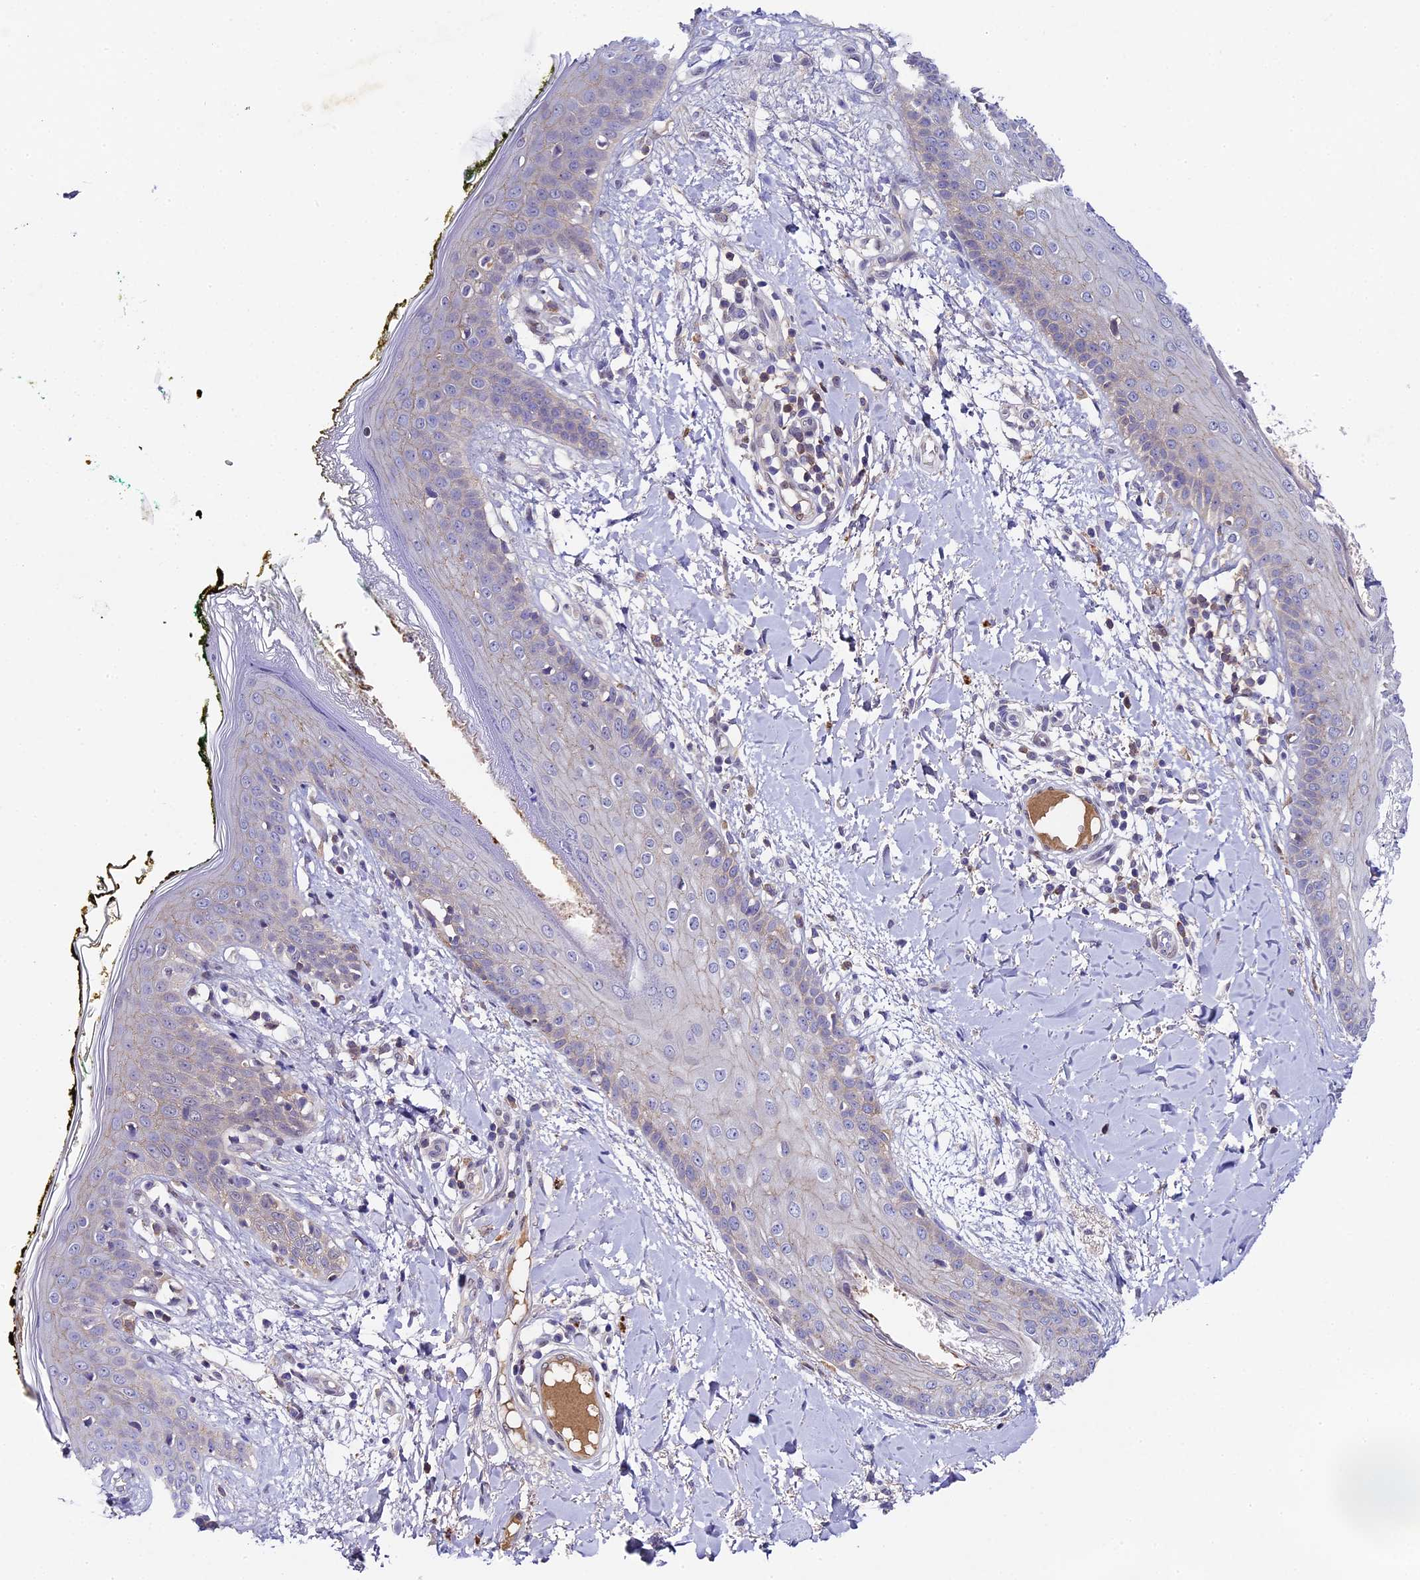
{"staining": {"intensity": "negative", "quantity": "none", "location": "none"}, "tissue": "skin", "cell_type": "Fibroblasts", "image_type": "normal", "snomed": [{"axis": "morphology", "description": "Normal tissue, NOS"}, {"axis": "topography", "description": "Skin"}], "caption": "This micrograph is of benign skin stained with immunohistochemistry to label a protein in brown with the nuclei are counter-stained blue. There is no expression in fibroblasts.", "gene": "ENKD1", "patient": {"sex": "female", "age": 34}}